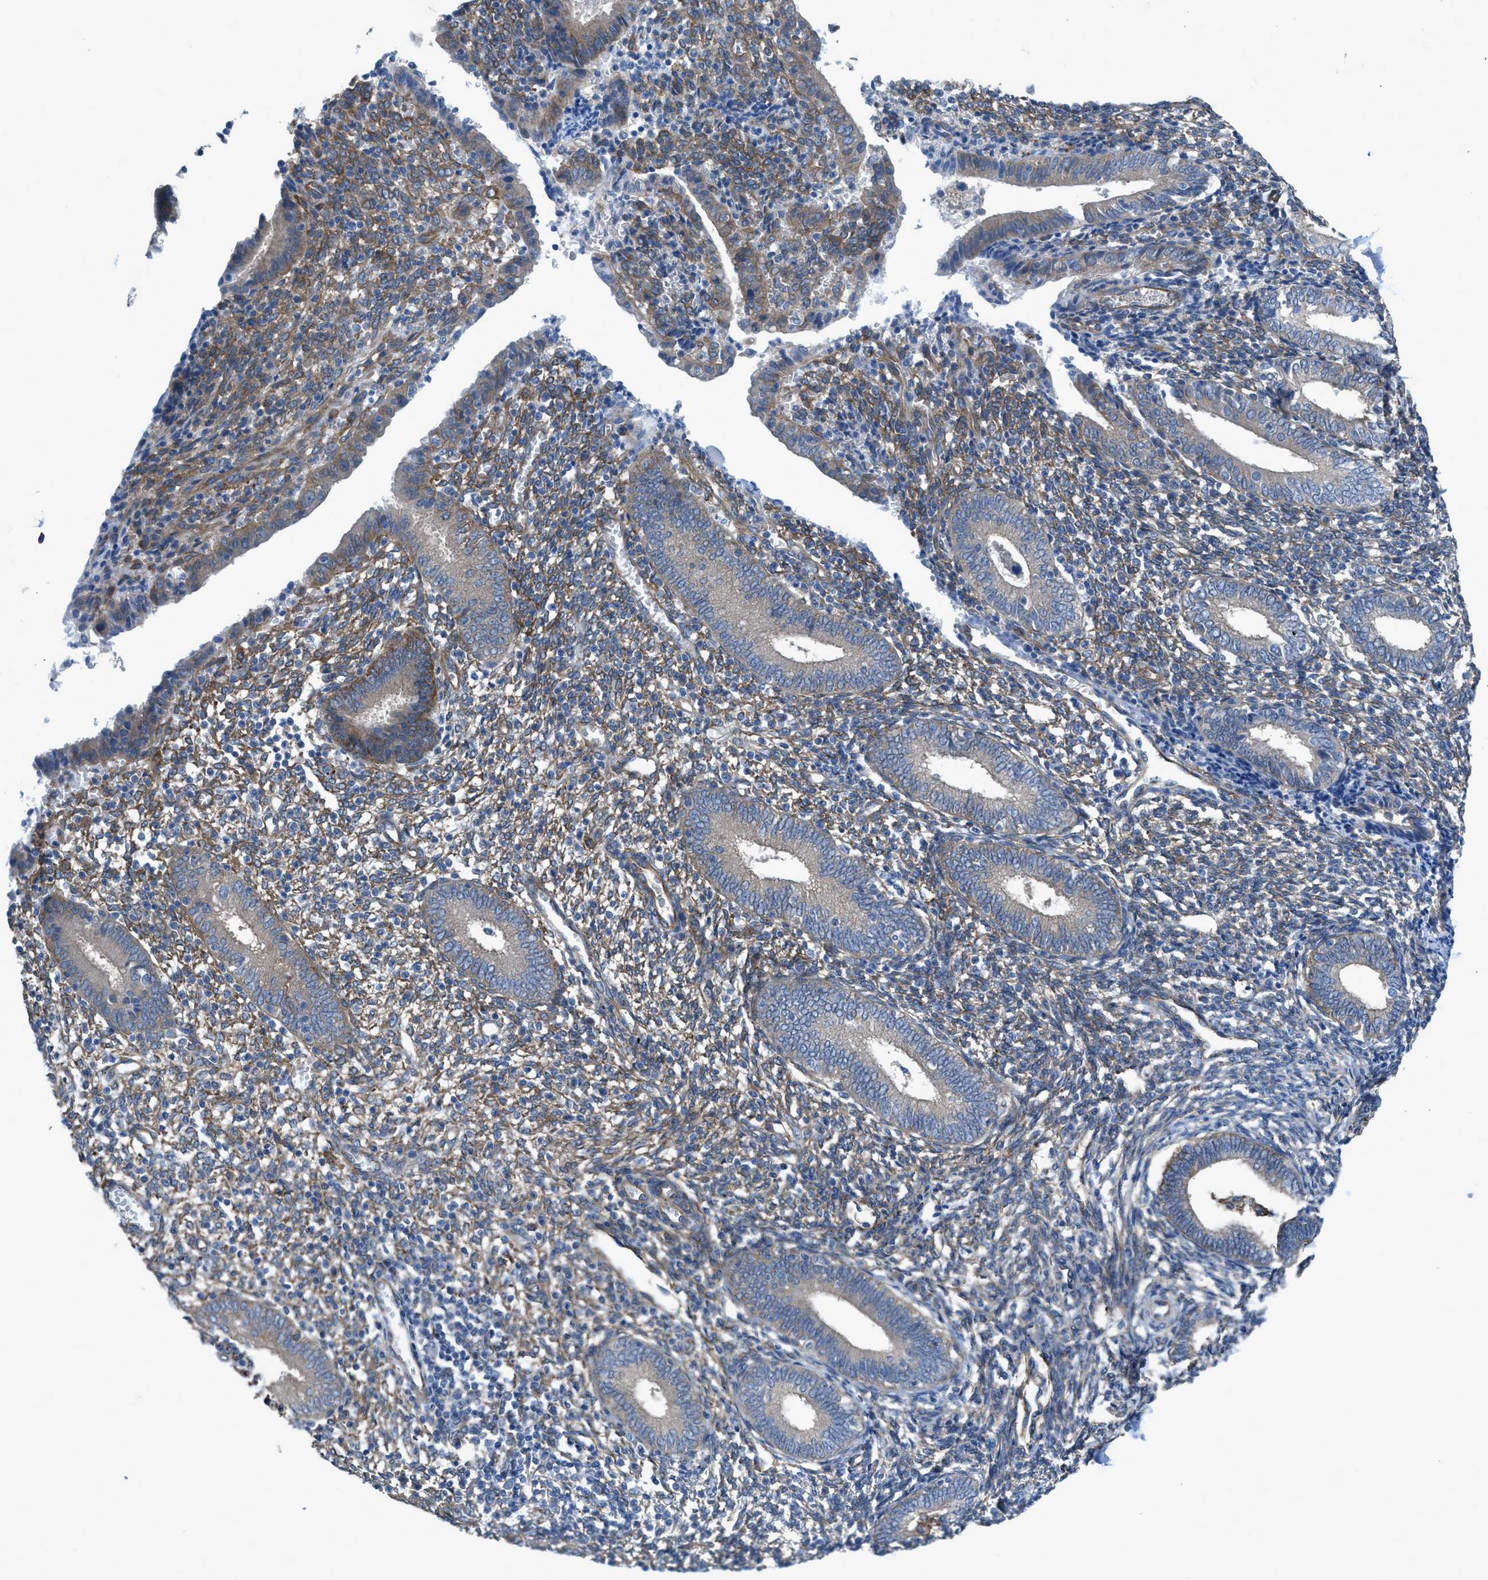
{"staining": {"intensity": "moderate", "quantity": "<25%", "location": "cytoplasmic/membranous"}, "tissue": "endometrium", "cell_type": "Cells in endometrial stroma", "image_type": "normal", "snomed": [{"axis": "morphology", "description": "Normal tissue, NOS"}, {"axis": "topography", "description": "Endometrium"}], "caption": "Endometrium stained for a protein (brown) demonstrates moderate cytoplasmic/membranous positive staining in about <25% of cells in endometrial stroma.", "gene": "EGFR", "patient": {"sex": "female", "age": 41}}